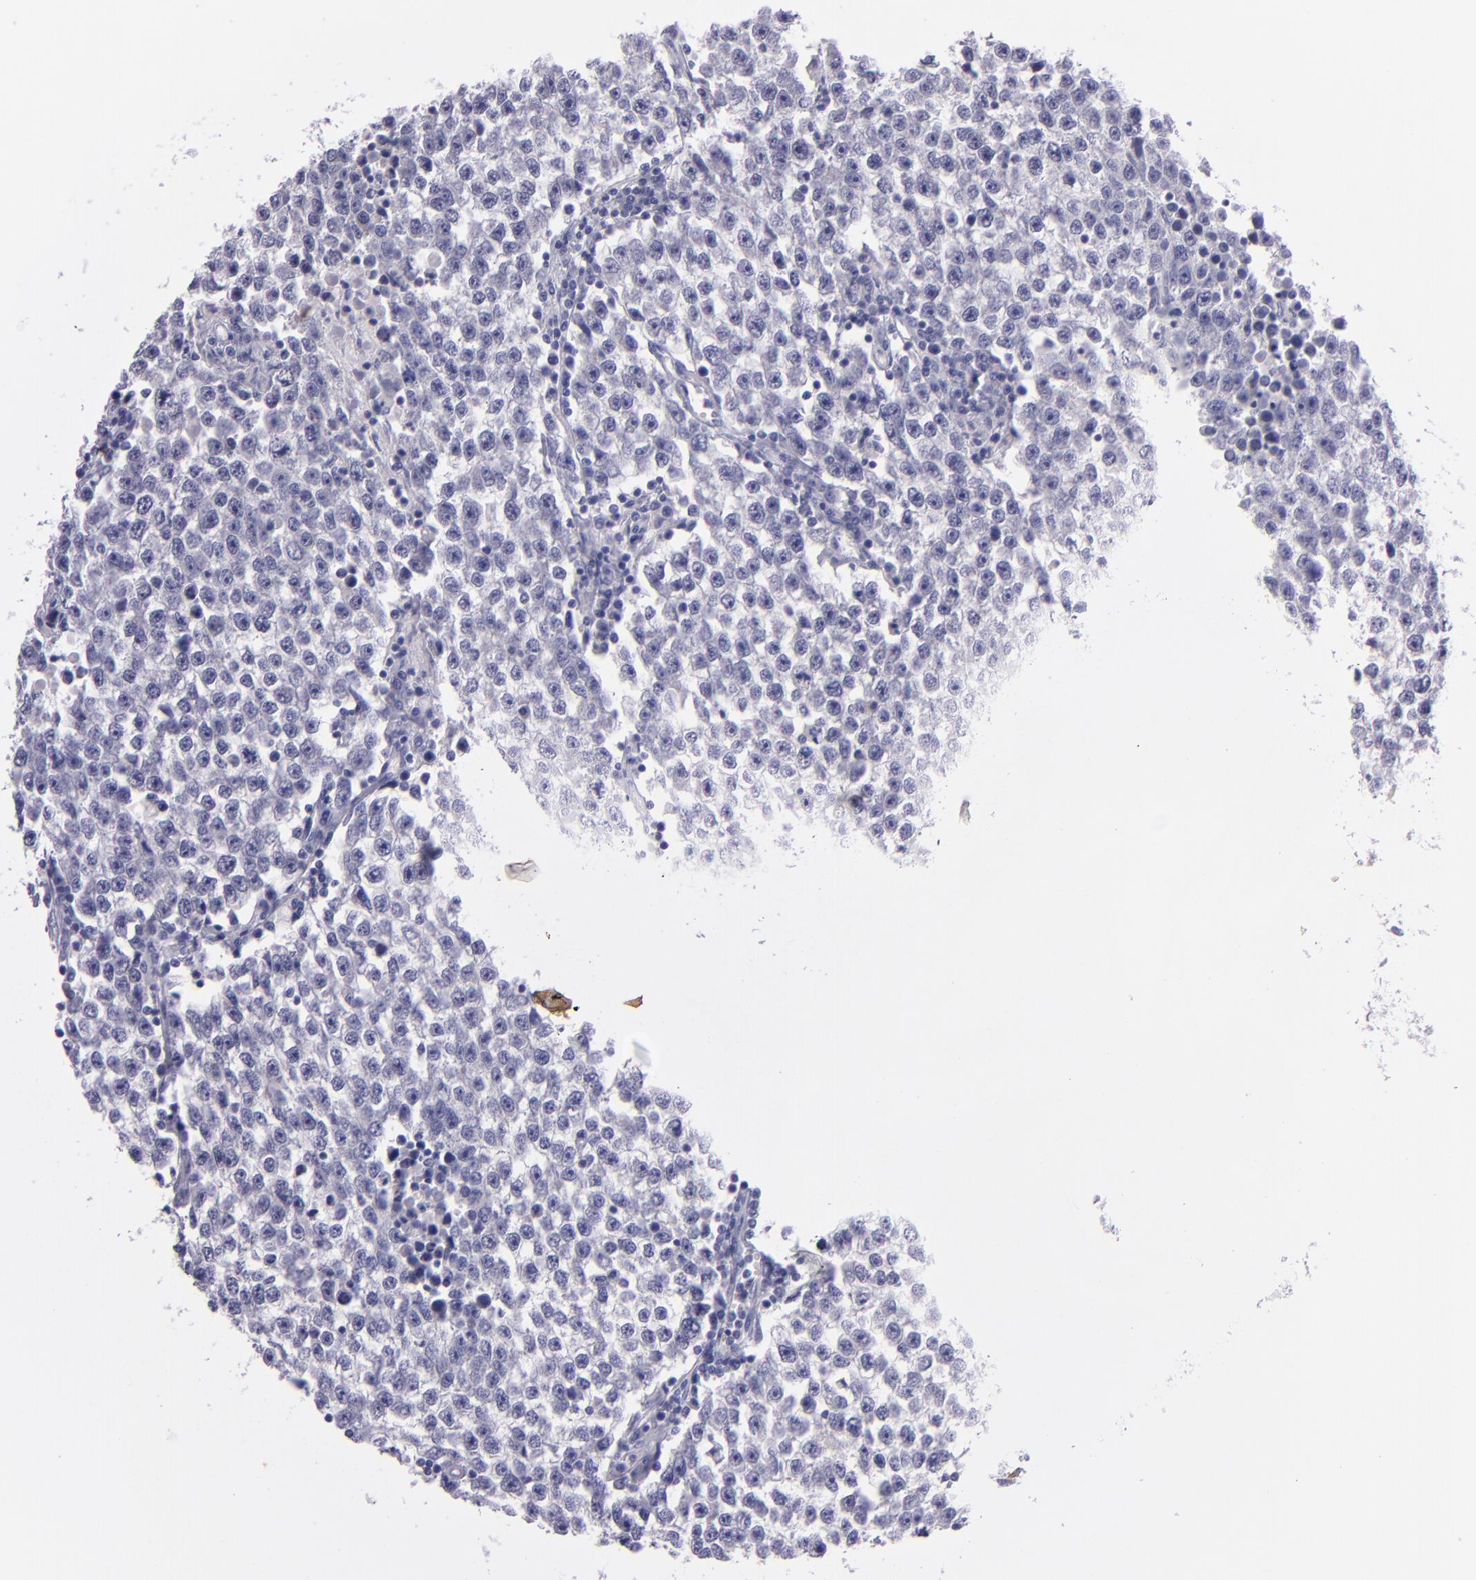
{"staining": {"intensity": "negative", "quantity": "none", "location": "none"}, "tissue": "testis cancer", "cell_type": "Tumor cells", "image_type": "cancer", "snomed": [{"axis": "morphology", "description": "Seminoma, NOS"}, {"axis": "topography", "description": "Testis"}], "caption": "Tumor cells are negative for brown protein staining in testis seminoma.", "gene": "TNNT3", "patient": {"sex": "male", "age": 36}}